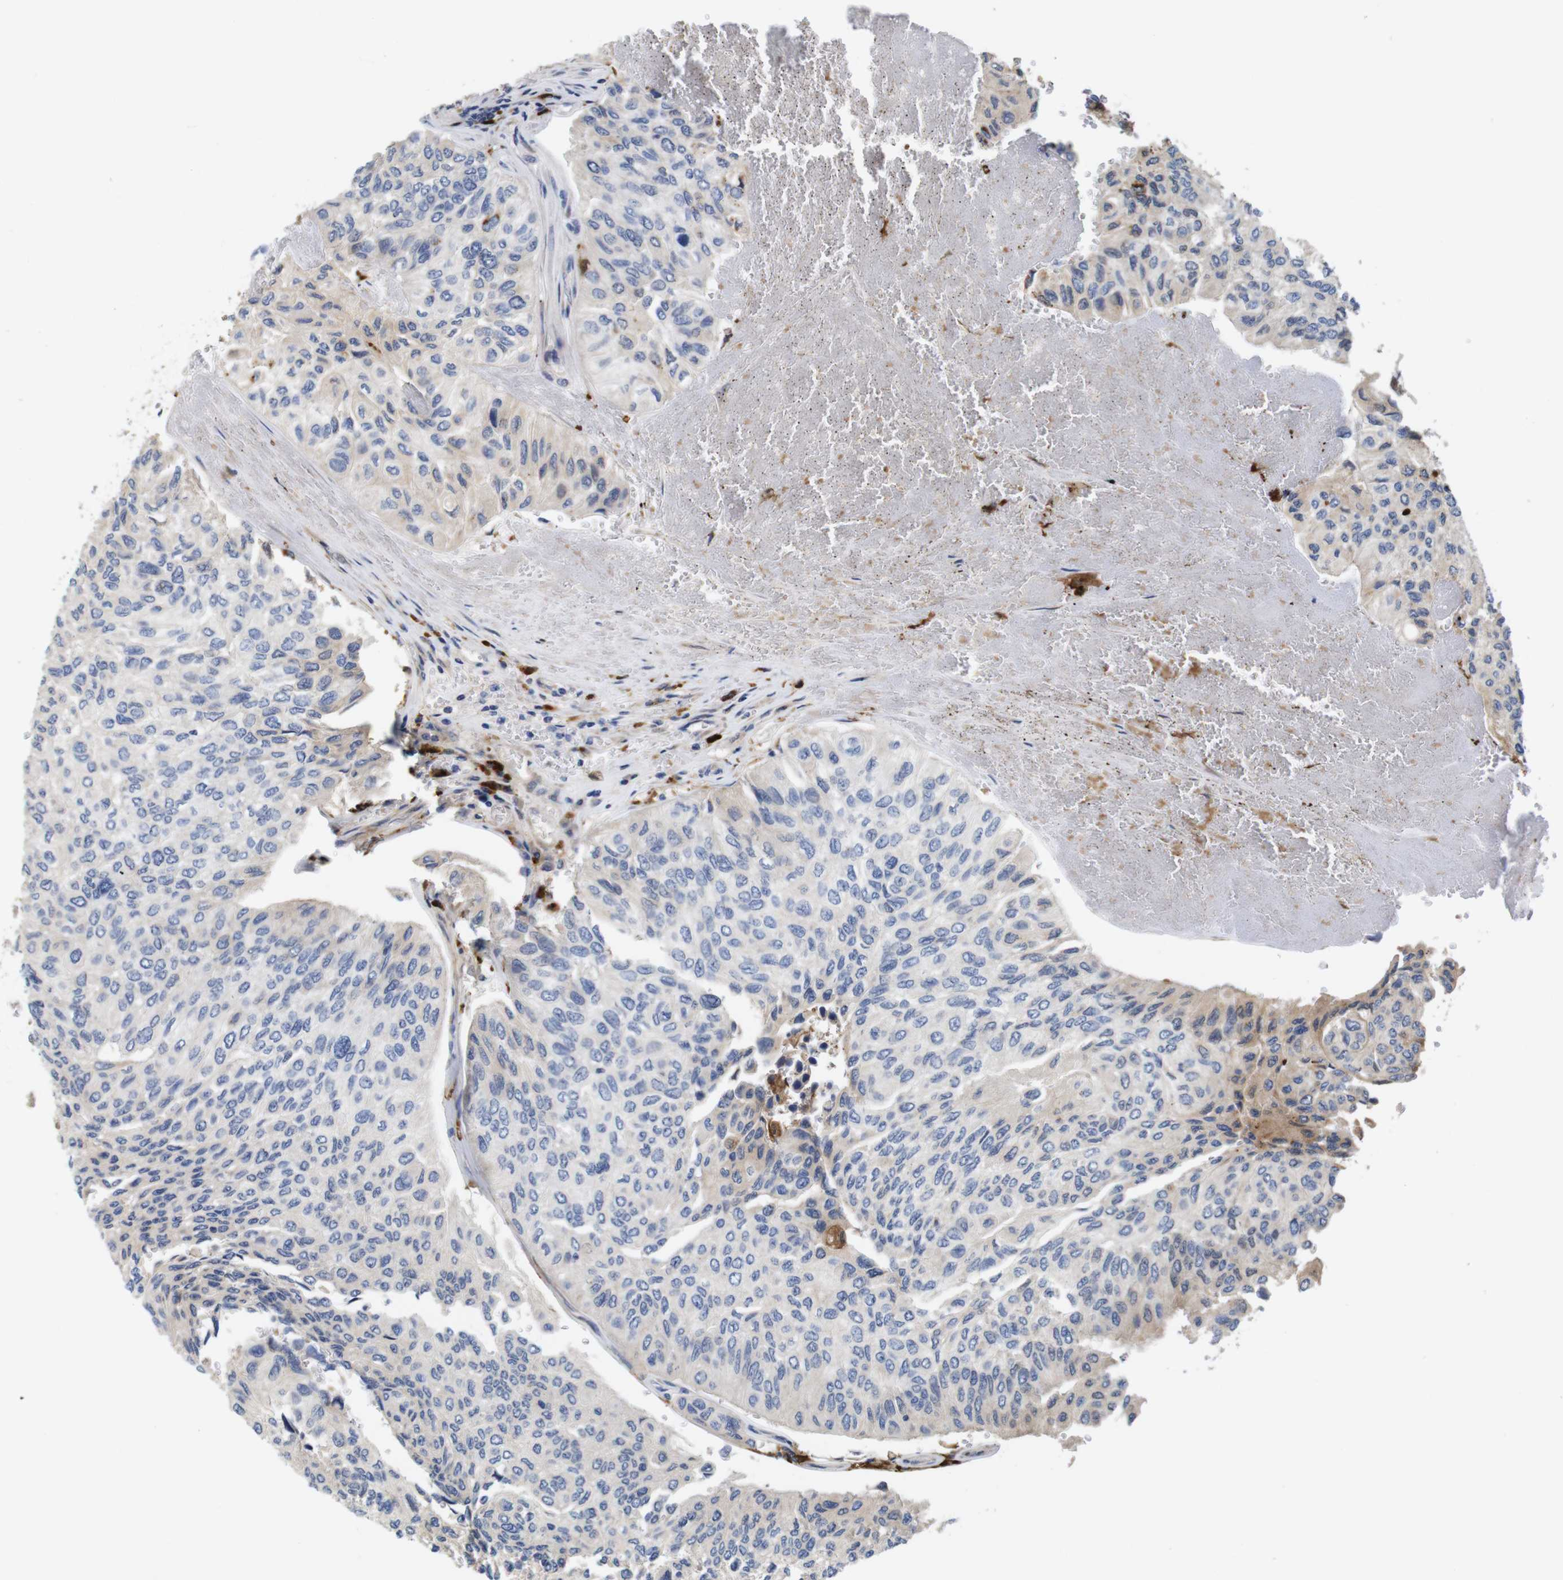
{"staining": {"intensity": "weak", "quantity": "<25%", "location": "cytoplasmic/membranous"}, "tissue": "urothelial cancer", "cell_type": "Tumor cells", "image_type": "cancer", "snomed": [{"axis": "morphology", "description": "Urothelial carcinoma, High grade"}, {"axis": "topography", "description": "Urinary bladder"}], "caption": "Tumor cells are negative for protein expression in human urothelial cancer.", "gene": "SPRY3", "patient": {"sex": "male", "age": 66}}